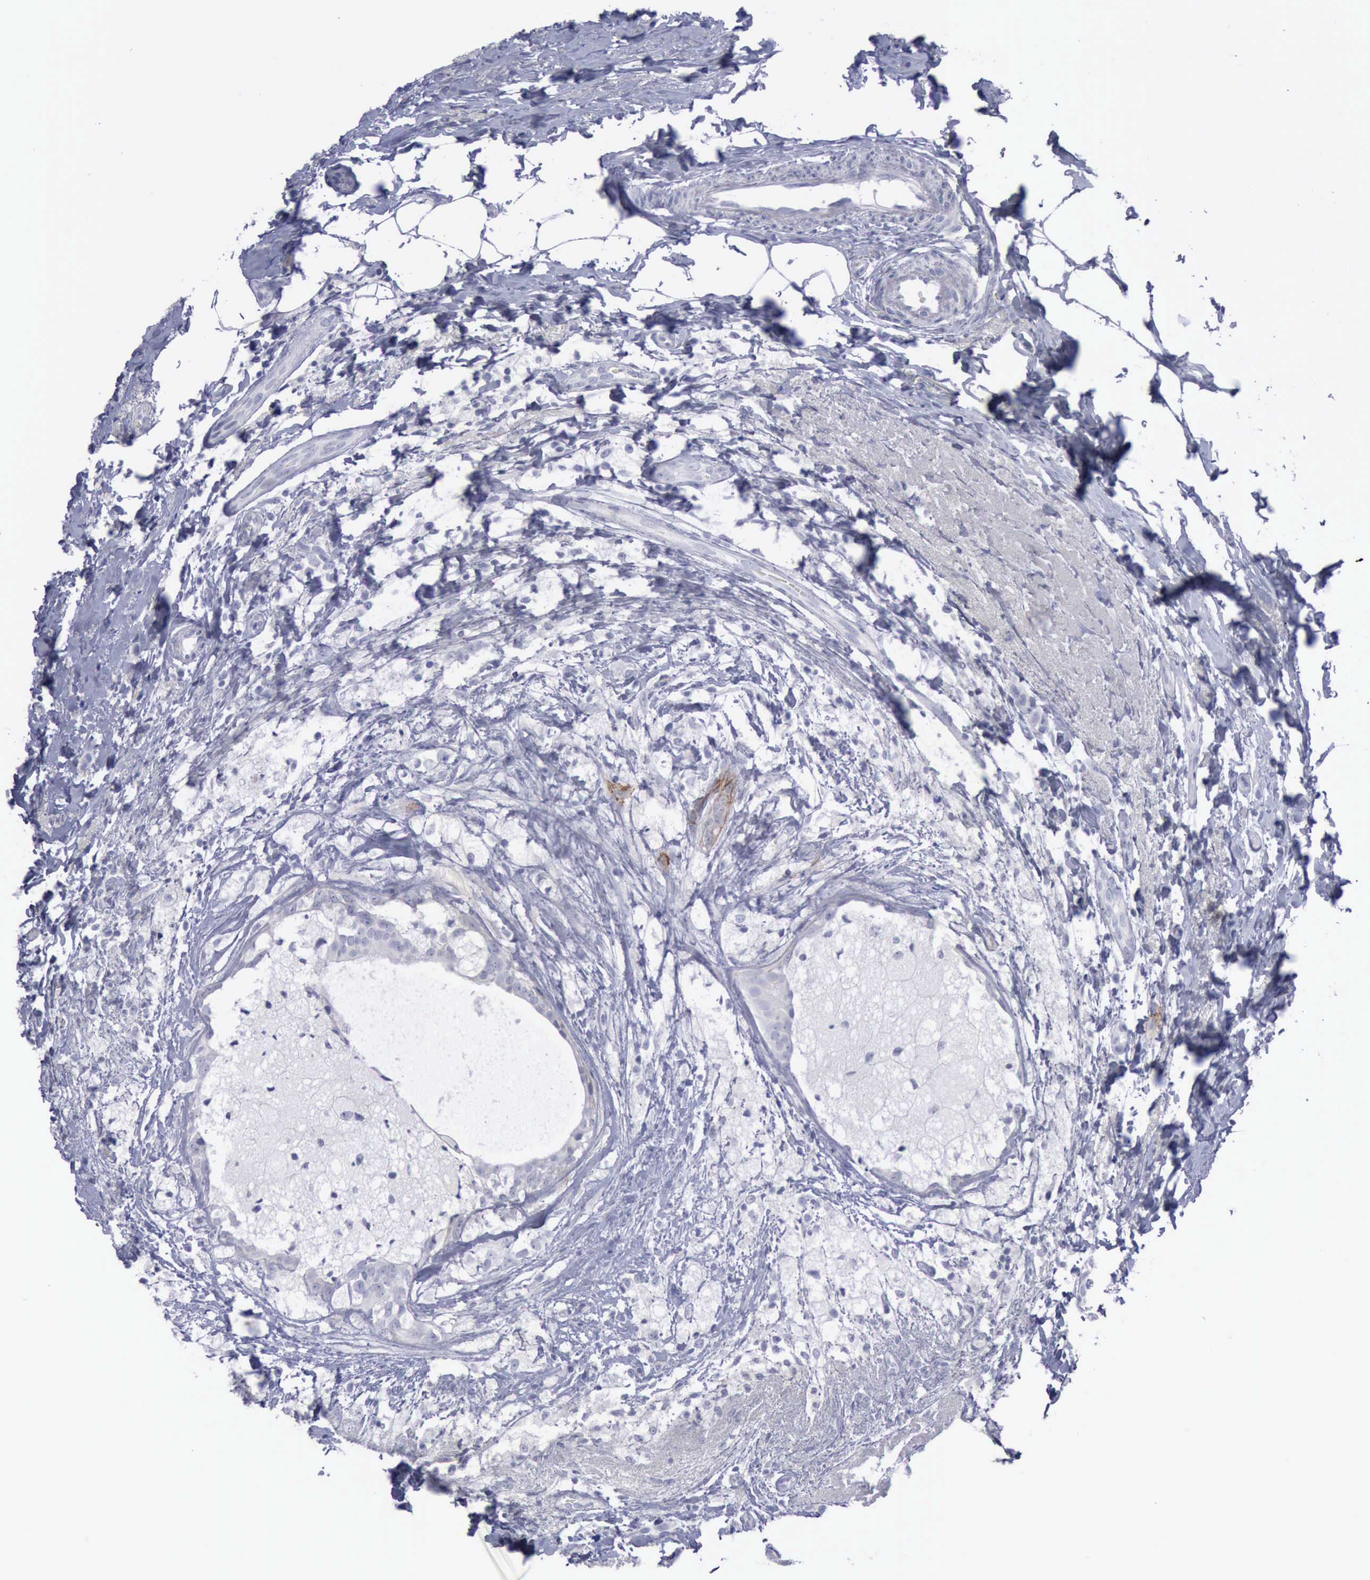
{"staining": {"intensity": "negative", "quantity": "none", "location": "none"}, "tissue": "breast cancer", "cell_type": "Tumor cells", "image_type": "cancer", "snomed": [{"axis": "morphology", "description": "Duct carcinoma"}, {"axis": "topography", "description": "Breast"}], "caption": "DAB immunohistochemical staining of breast cancer shows no significant positivity in tumor cells. (DAB (3,3'-diaminobenzidine) IHC, high magnification).", "gene": "CDH2", "patient": {"sex": "female", "age": 54}}